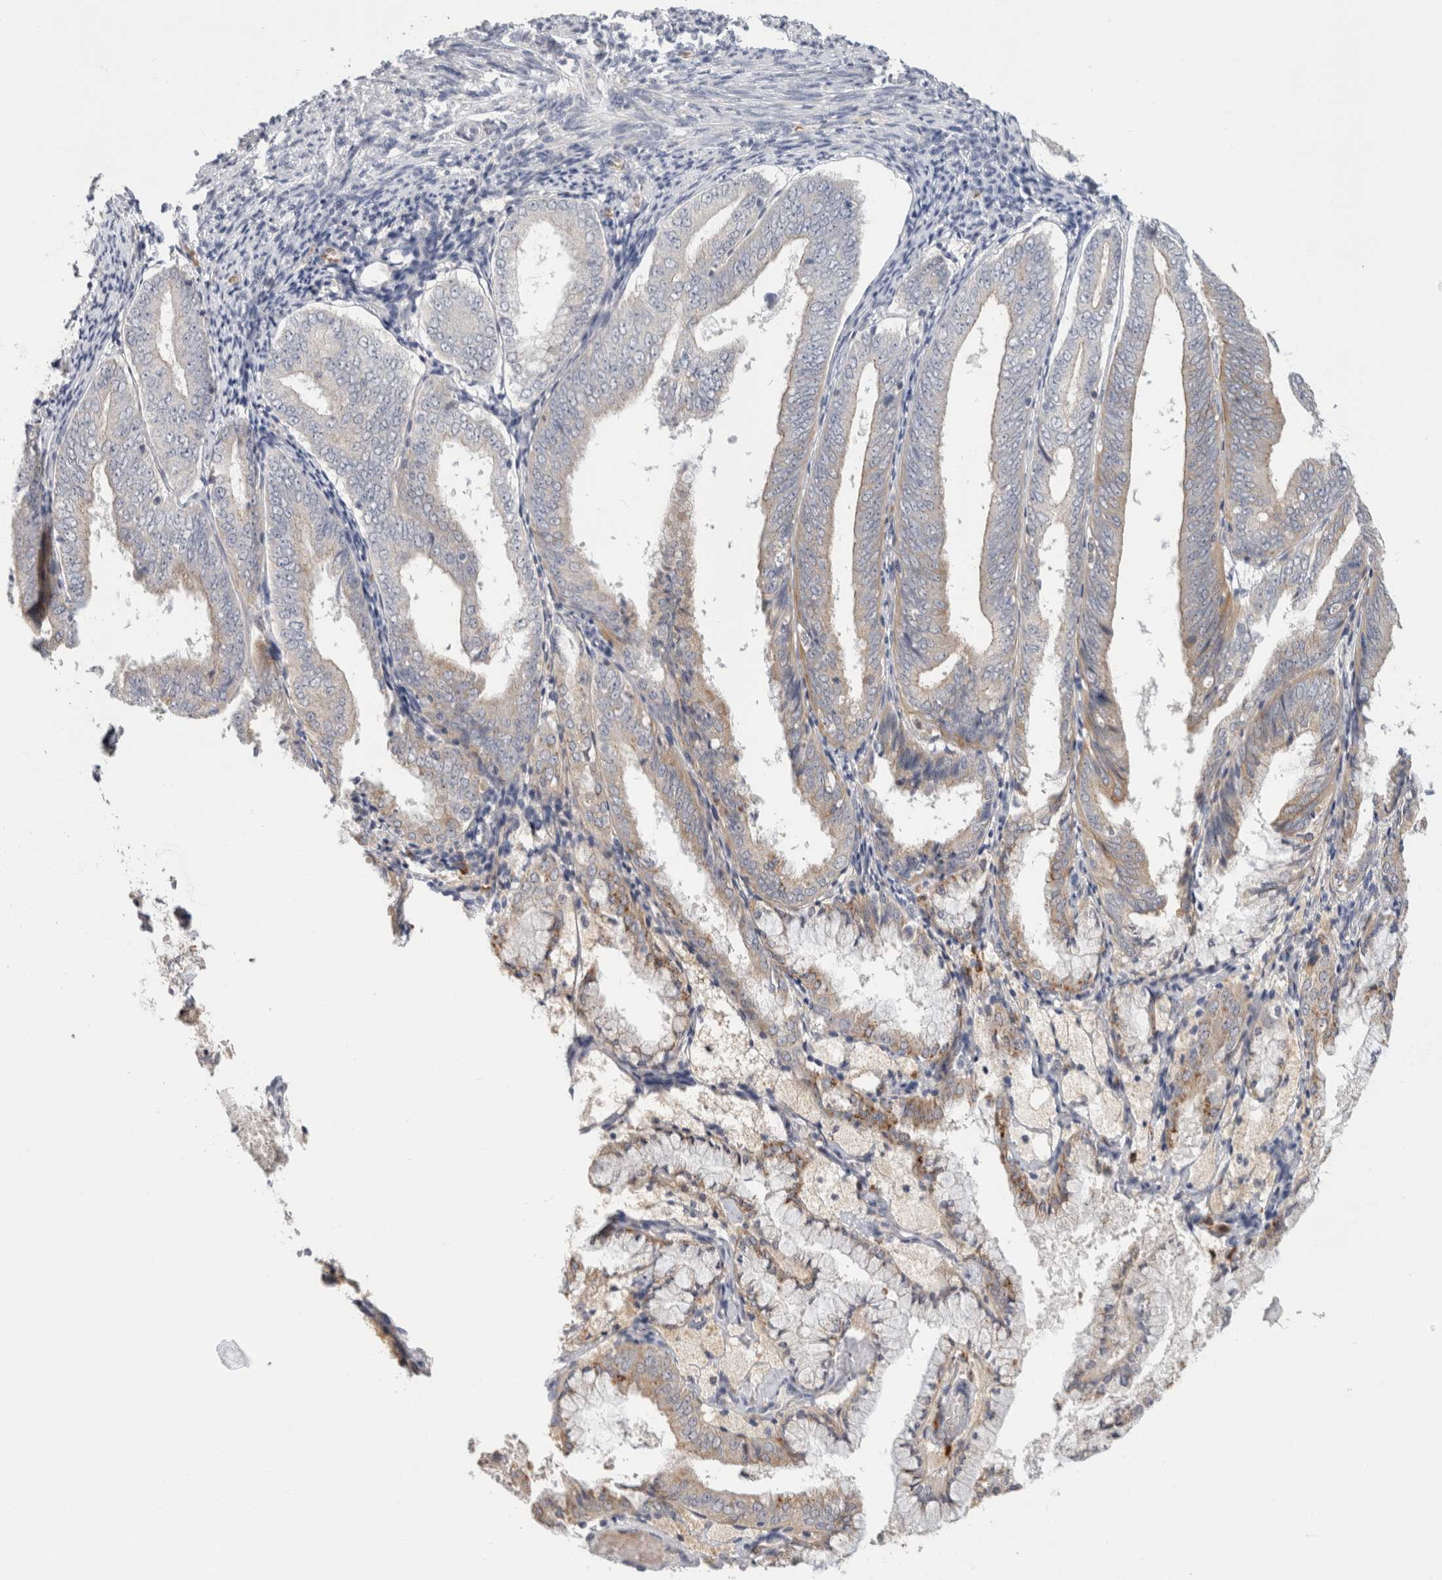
{"staining": {"intensity": "weak", "quantity": "<25%", "location": "cytoplasmic/membranous"}, "tissue": "endometrial cancer", "cell_type": "Tumor cells", "image_type": "cancer", "snomed": [{"axis": "morphology", "description": "Adenocarcinoma, NOS"}, {"axis": "topography", "description": "Endometrium"}], "caption": "There is no significant expression in tumor cells of endometrial cancer (adenocarcinoma).", "gene": "APOL2", "patient": {"sex": "female", "age": 63}}